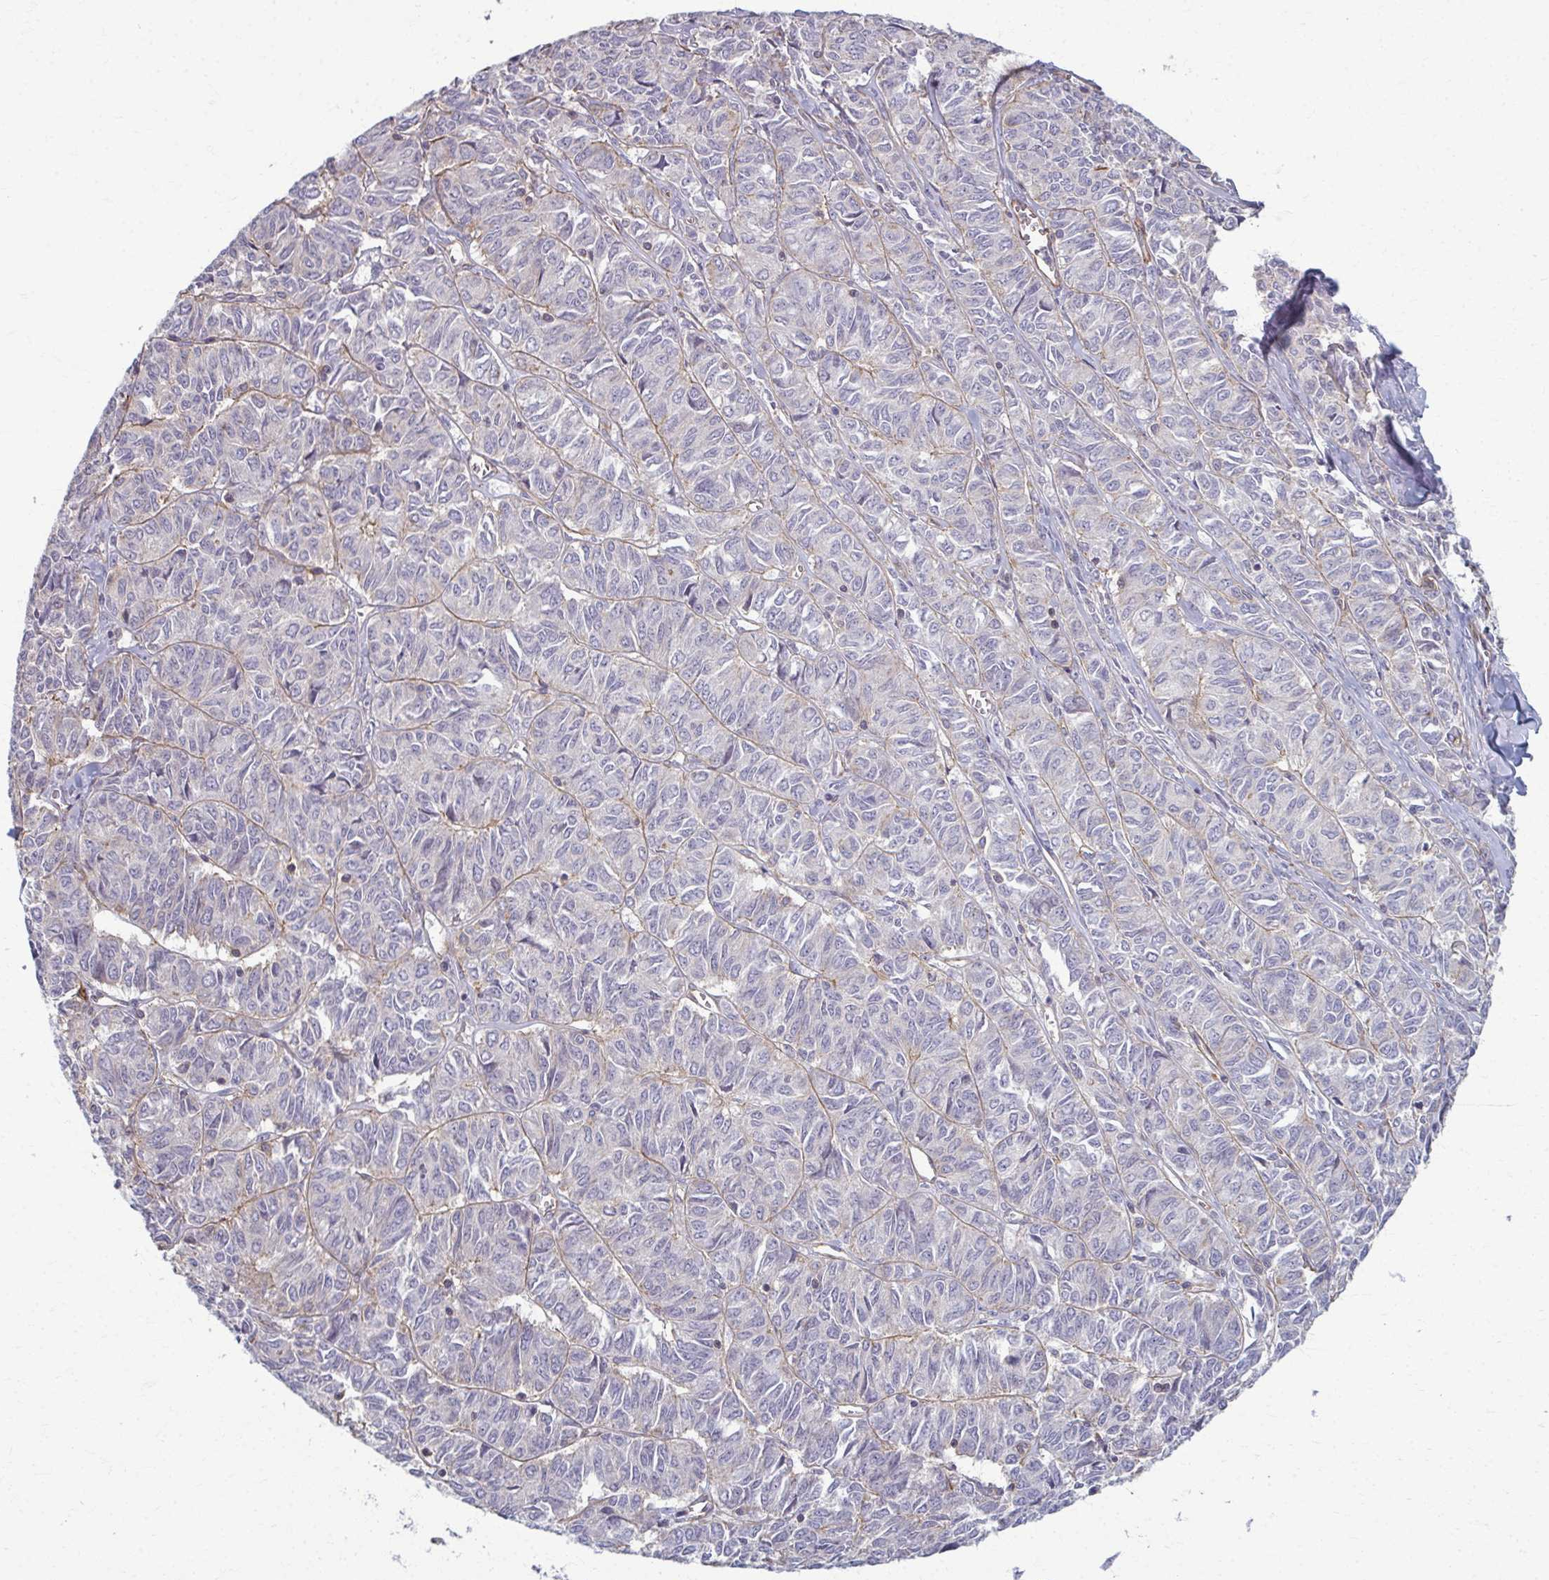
{"staining": {"intensity": "negative", "quantity": "none", "location": "none"}, "tissue": "ovarian cancer", "cell_type": "Tumor cells", "image_type": "cancer", "snomed": [{"axis": "morphology", "description": "Carcinoma, endometroid"}, {"axis": "topography", "description": "Ovary"}], "caption": "IHC image of human ovarian cancer stained for a protein (brown), which demonstrates no expression in tumor cells.", "gene": "EID2B", "patient": {"sex": "female", "age": 80}}